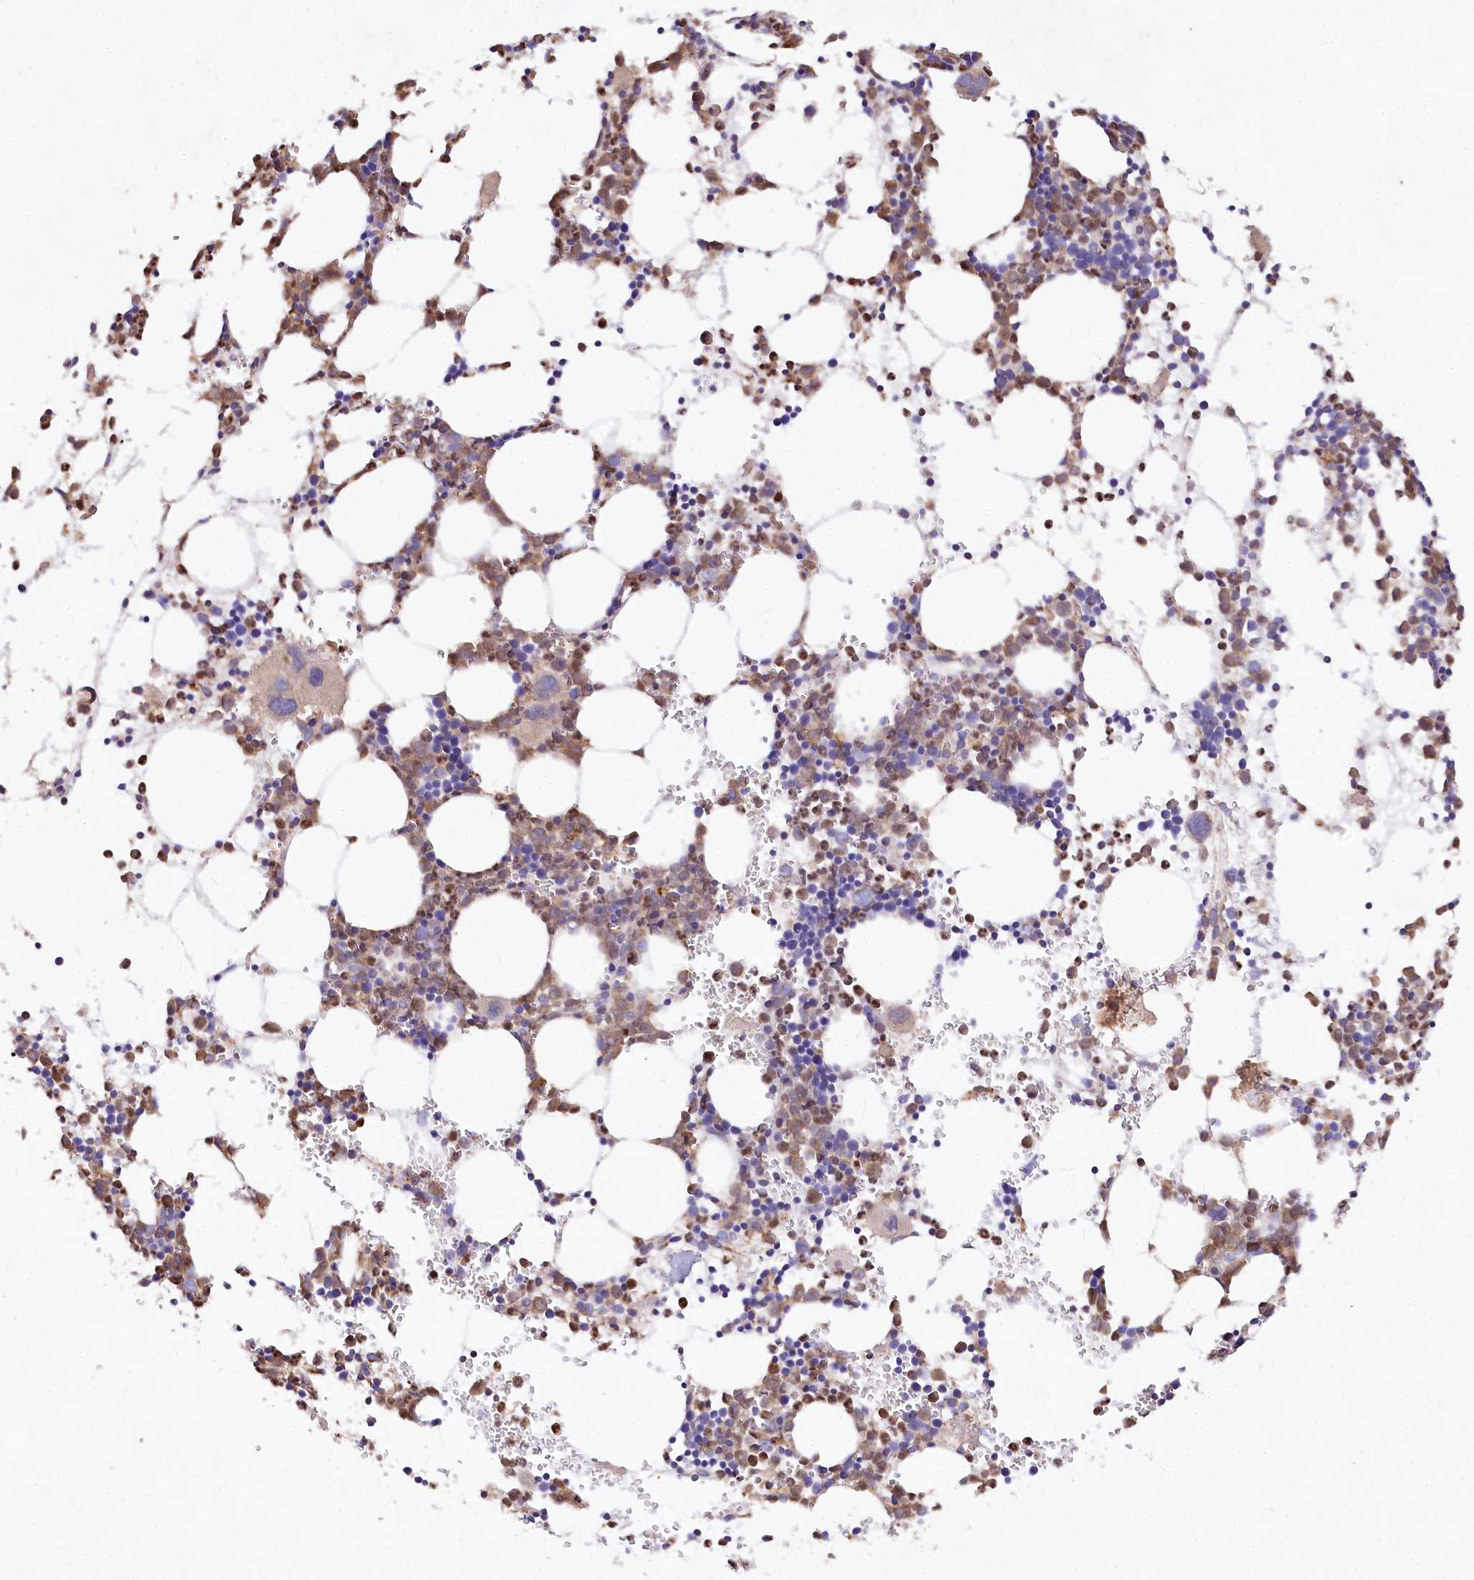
{"staining": {"intensity": "moderate", "quantity": "25%-75%", "location": "cytoplasmic/membranous"}, "tissue": "bone marrow", "cell_type": "Hematopoietic cells", "image_type": "normal", "snomed": [{"axis": "morphology", "description": "Normal tissue, NOS"}, {"axis": "topography", "description": "Bone marrow"}], "caption": "Normal bone marrow displays moderate cytoplasmic/membranous staining in about 25%-75% of hematopoietic cells, visualized by immunohistochemistry.", "gene": "TASOR2", "patient": {"sex": "female", "age": 89}}